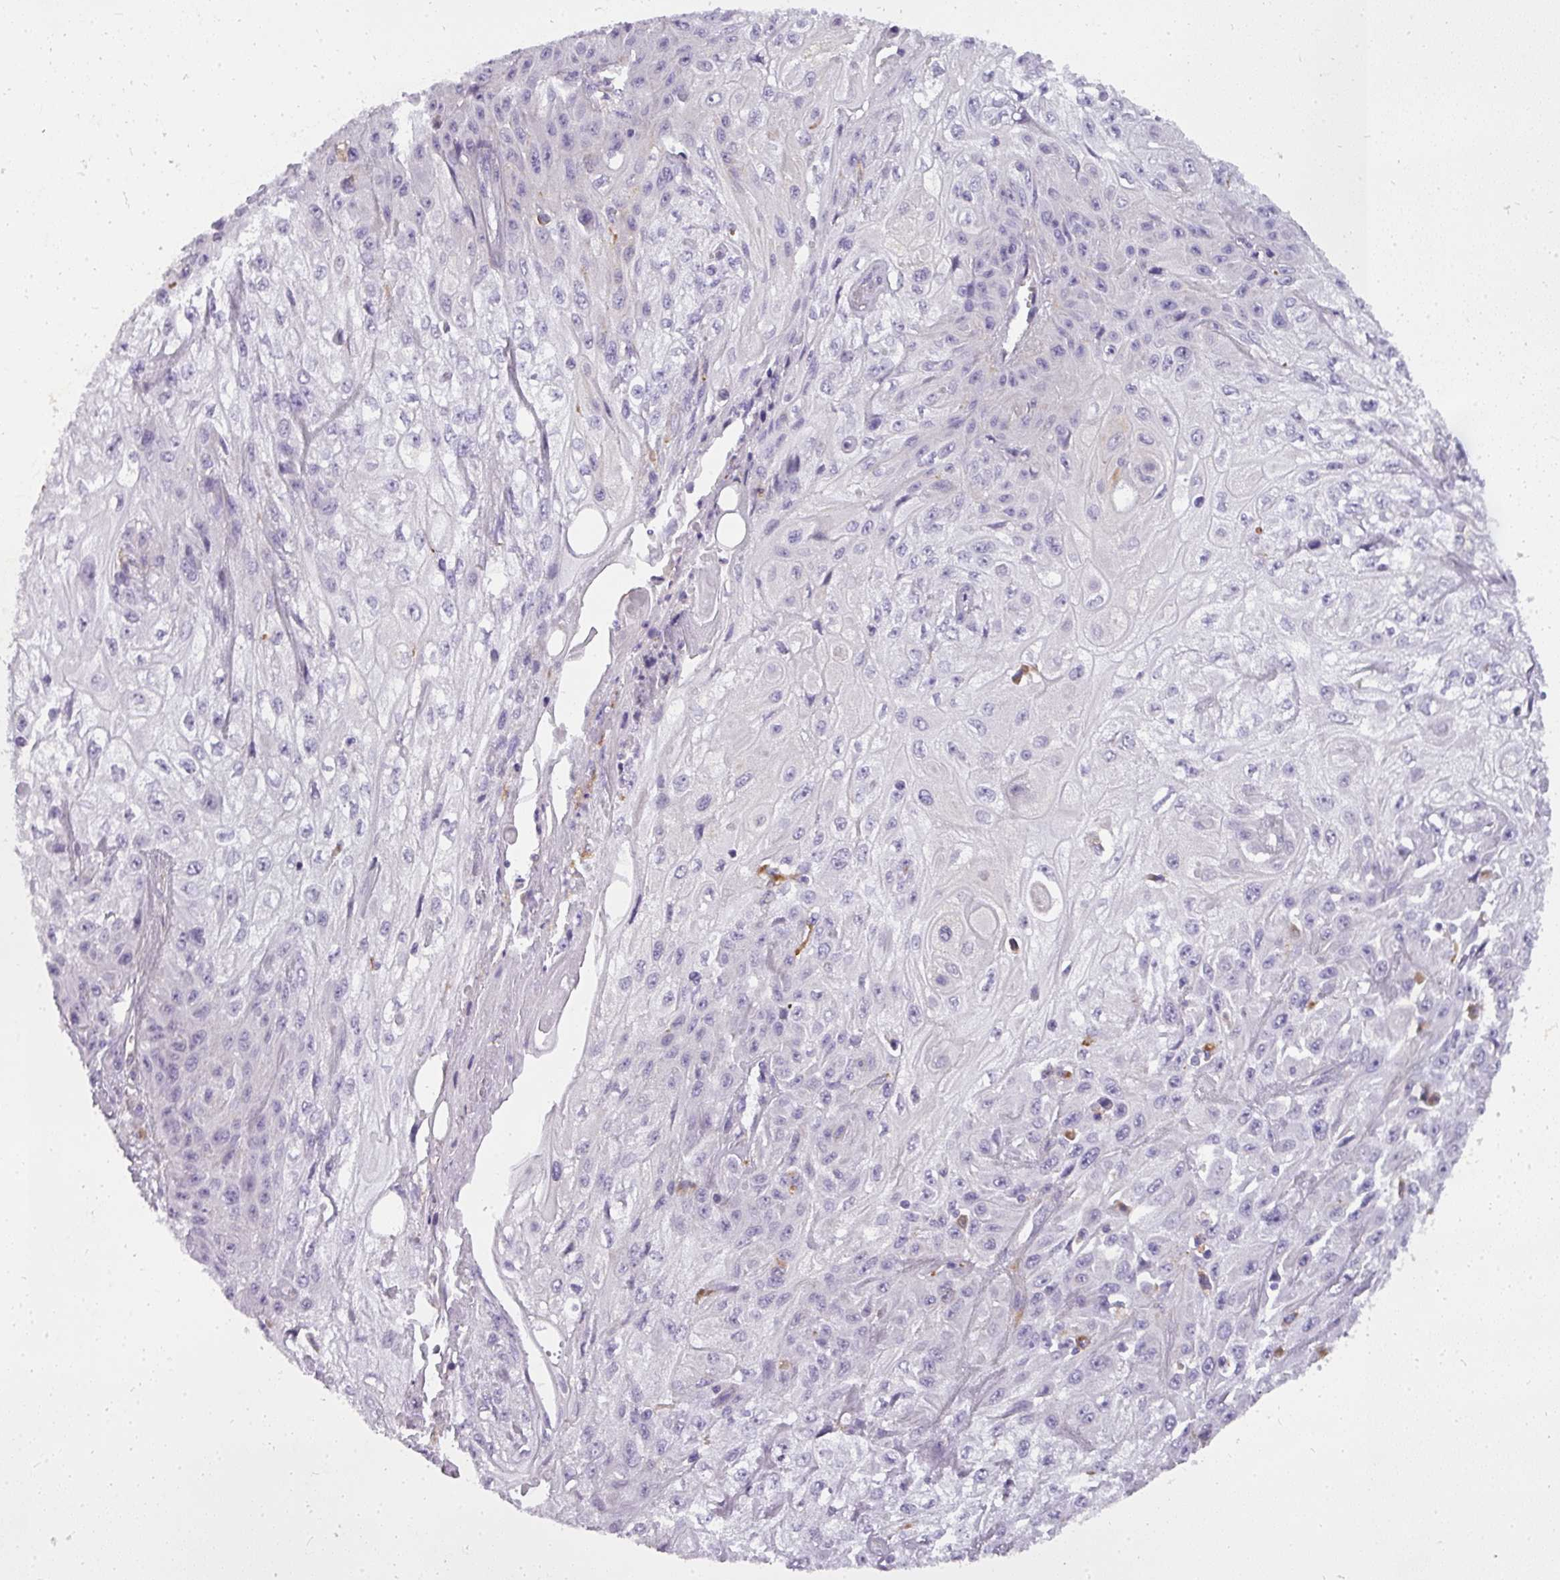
{"staining": {"intensity": "negative", "quantity": "none", "location": "none"}, "tissue": "skin cancer", "cell_type": "Tumor cells", "image_type": "cancer", "snomed": [{"axis": "morphology", "description": "Squamous cell carcinoma, NOS"}, {"axis": "morphology", "description": "Squamous cell carcinoma, metastatic, NOS"}, {"axis": "topography", "description": "Skin"}, {"axis": "topography", "description": "Lymph node"}], "caption": "An IHC image of metastatic squamous cell carcinoma (skin) is shown. There is no staining in tumor cells of metastatic squamous cell carcinoma (skin). Brightfield microscopy of IHC stained with DAB (brown) and hematoxylin (blue), captured at high magnification.", "gene": "ATP6V1D", "patient": {"sex": "male", "age": 75}}